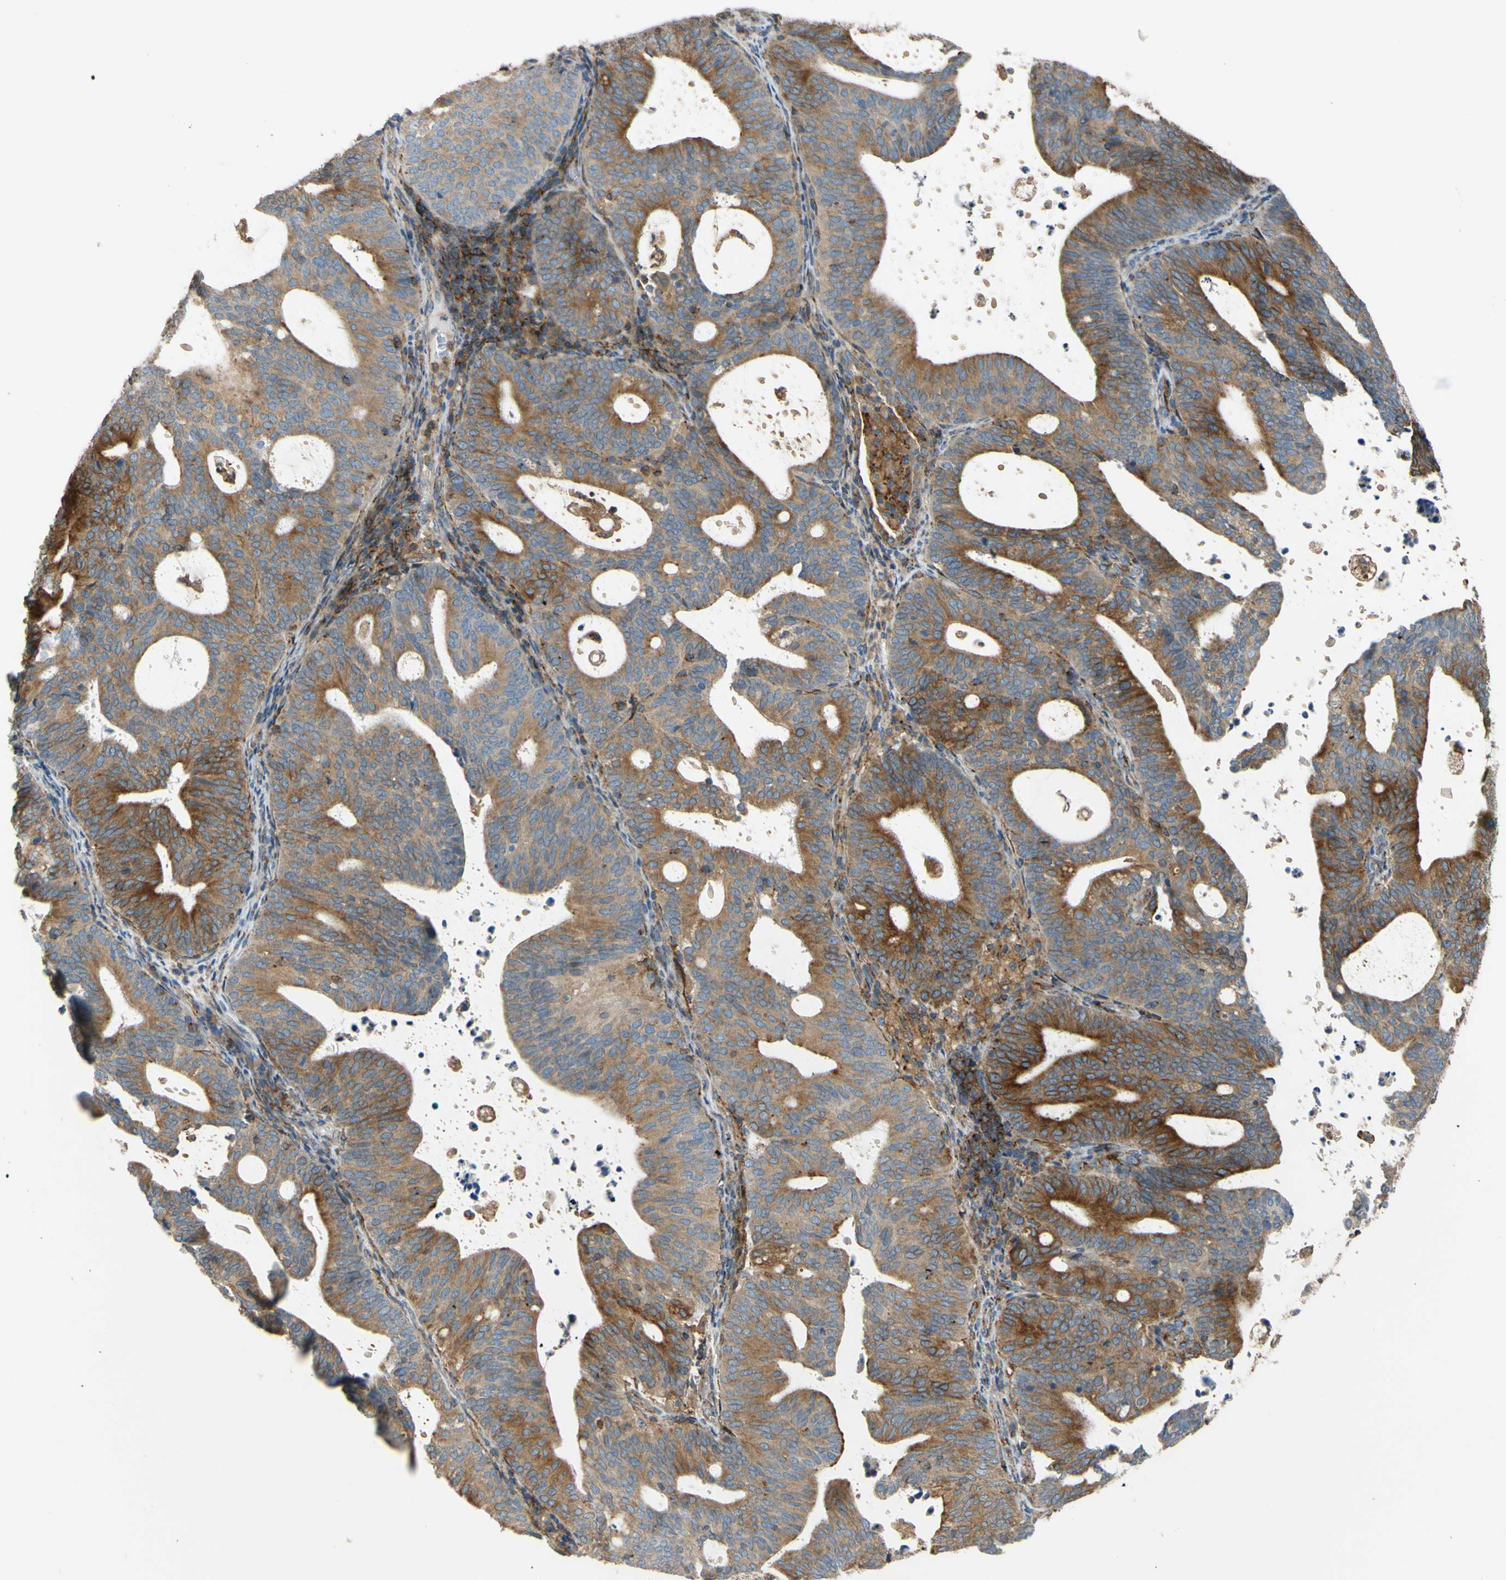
{"staining": {"intensity": "moderate", "quantity": "25%-75%", "location": "cytoplasmic/membranous"}, "tissue": "endometrial cancer", "cell_type": "Tumor cells", "image_type": "cancer", "snomed": [{"axis": "morphology", "description": "Adenocarcinoma, NOS"}, {"axis": "topography", "description": "Uterus"}], "caption": "Protein expression analysis of endometrial adenocarcinoma displays moderate cytoplasmic/membranous expression in approximately 25%-75% of tumor cells. (DAB (3,3'-diaminobenzidine) IHC with brightfield microscopy, high magnification).", "gene": "POR", "patient": {"sex": "female", "age": 83}}